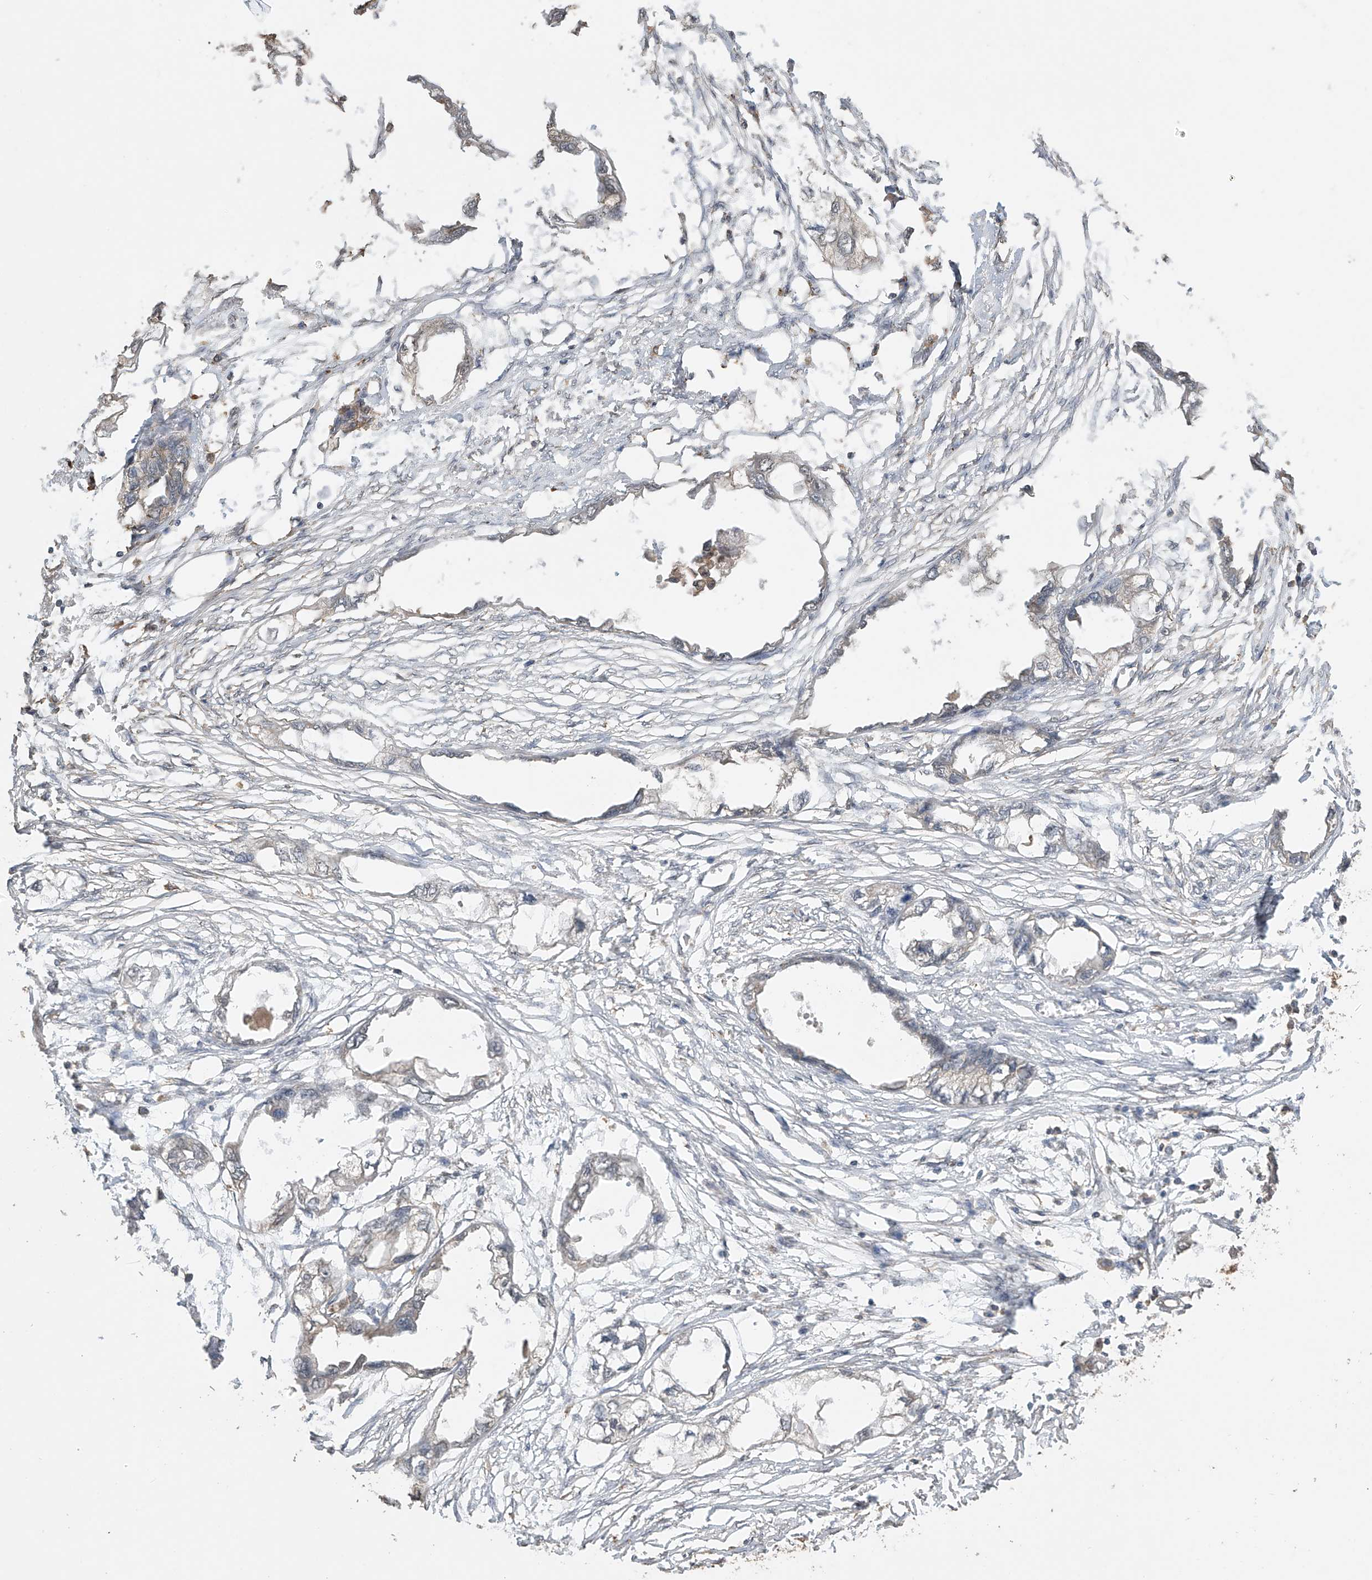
{"staining": {"intensity": "negative", "quantity": "none", "location": "none"}, "tissue": "endometrial cancer", "cell_type": "Tumor cells", "image_type": "cancer", "snomed": [{"axis": "morphology", "description": "Adenocarcinoma, NOS"}, {"axis": "morphology", "description": "Adenocarcinoma, metastatic, NOS"}, {"axis": "topography", "description": "Adipose tissue"}, {"axis": "topography", "description": "Endometrium"}], "caption": "The photomicrograph reveals no significant positivity in tumor cells of endometrial cancer (adenocarcinoma). (Stains: DAB immunohistochemistry (IHC) with hematoxylin counter stain, Microscopy: brightfield microscopy at high magnification).", "gene": "SLFN14", "patient": {"sex": "female", "age": 67}}